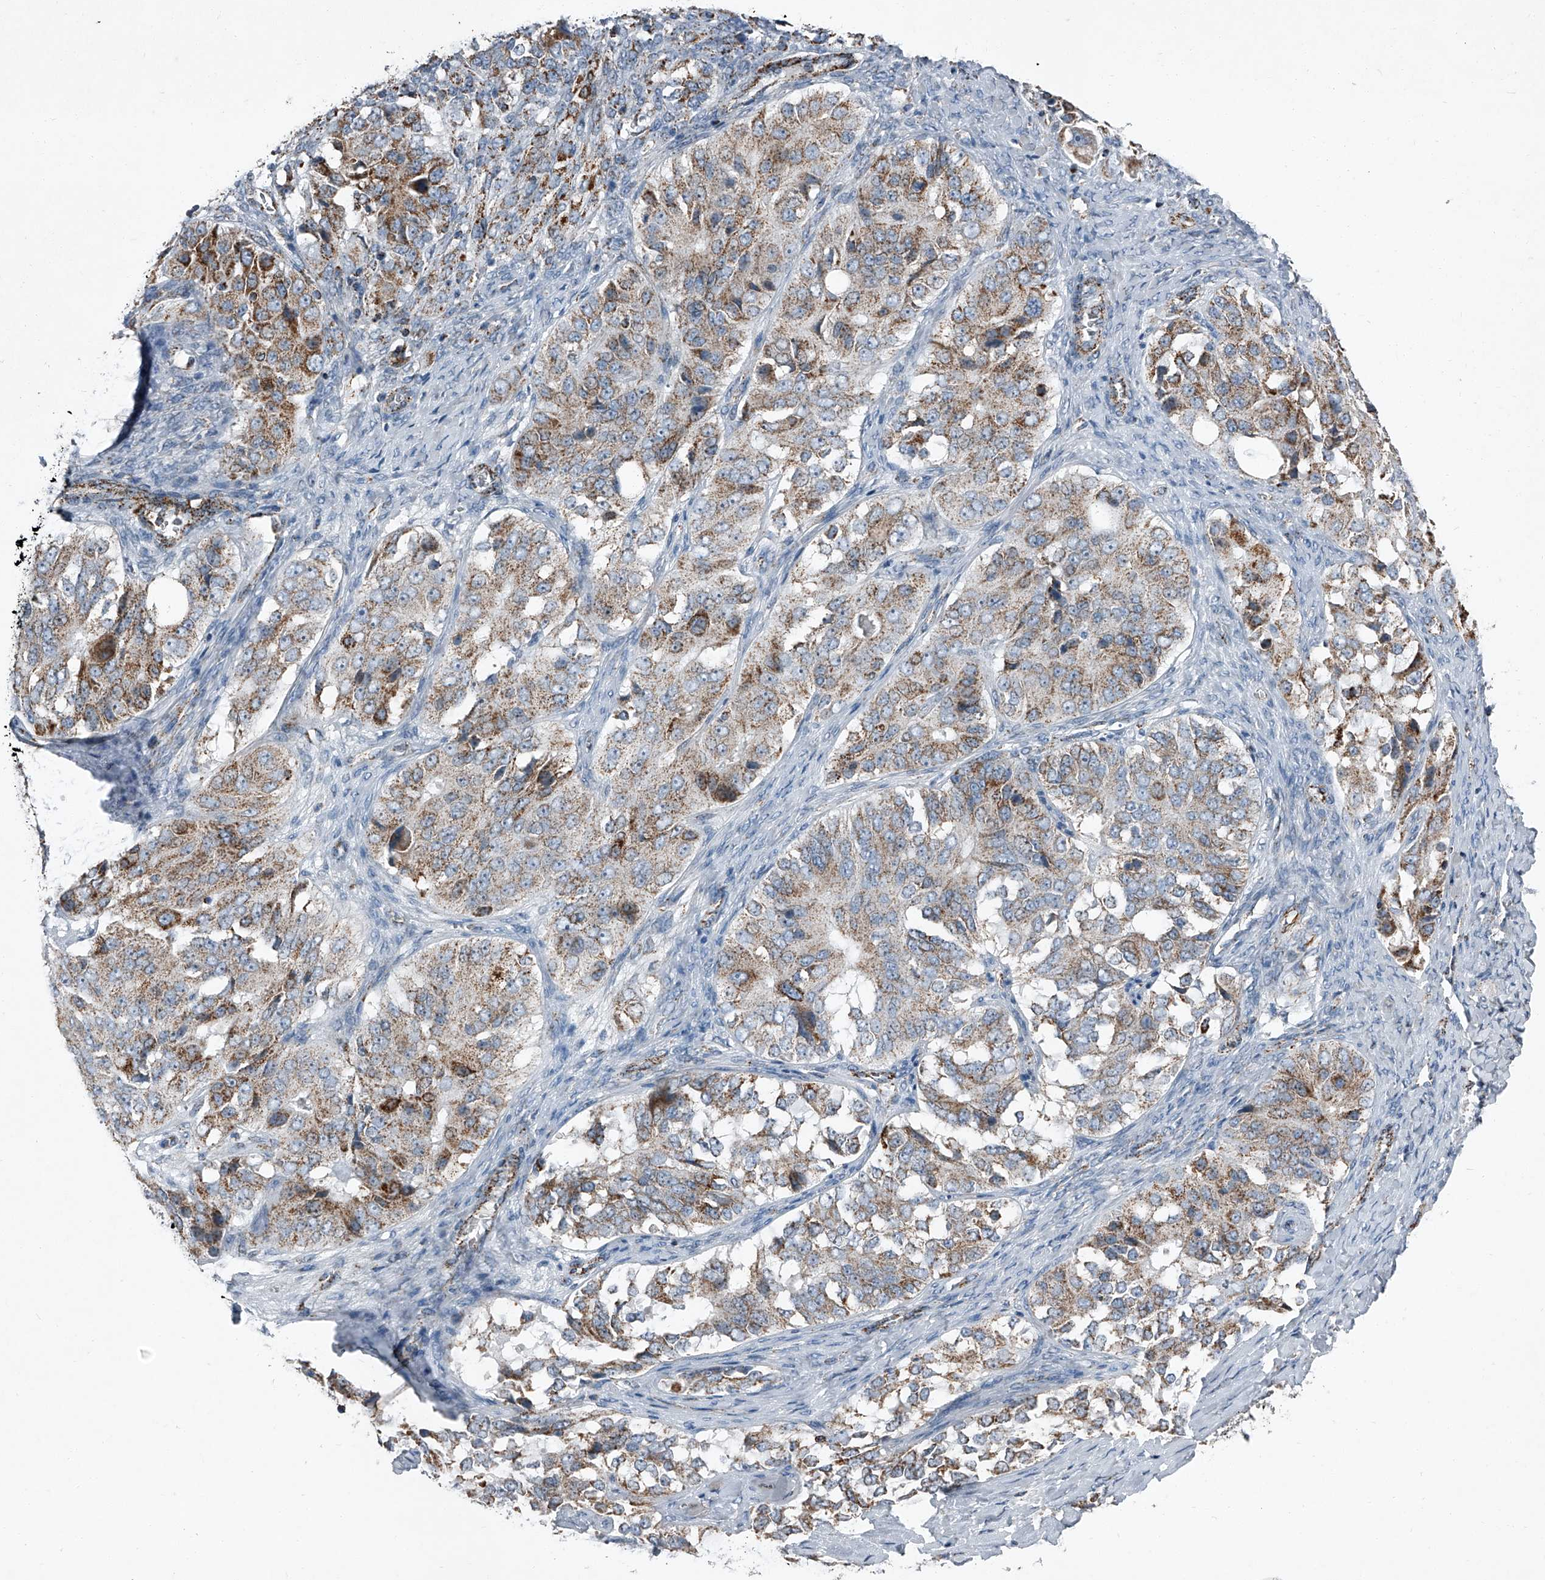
{"staining": {"intensity": "moderate", "quantity": ">75%", "location": "cytoplasmic/membranous"}, "tissue": "ovarian cancer", "cell_type": "Tumor cells", "image_type": "cancer", "snomed": [{"axis": "morphology", "description": "Carcinoma, endometroid"}, {"axis": "topography", "description": "Ovary"}], "caption": "Immunohistochemistry (IHC) of human ovarian endometroid carcinoma demonstrates medium levels of moderate cytoplasmic/membranous staining in approximately >75% of tumor cells.", "gene": "CHRNA7", "patient": {"sex": "female", "age": 51}}